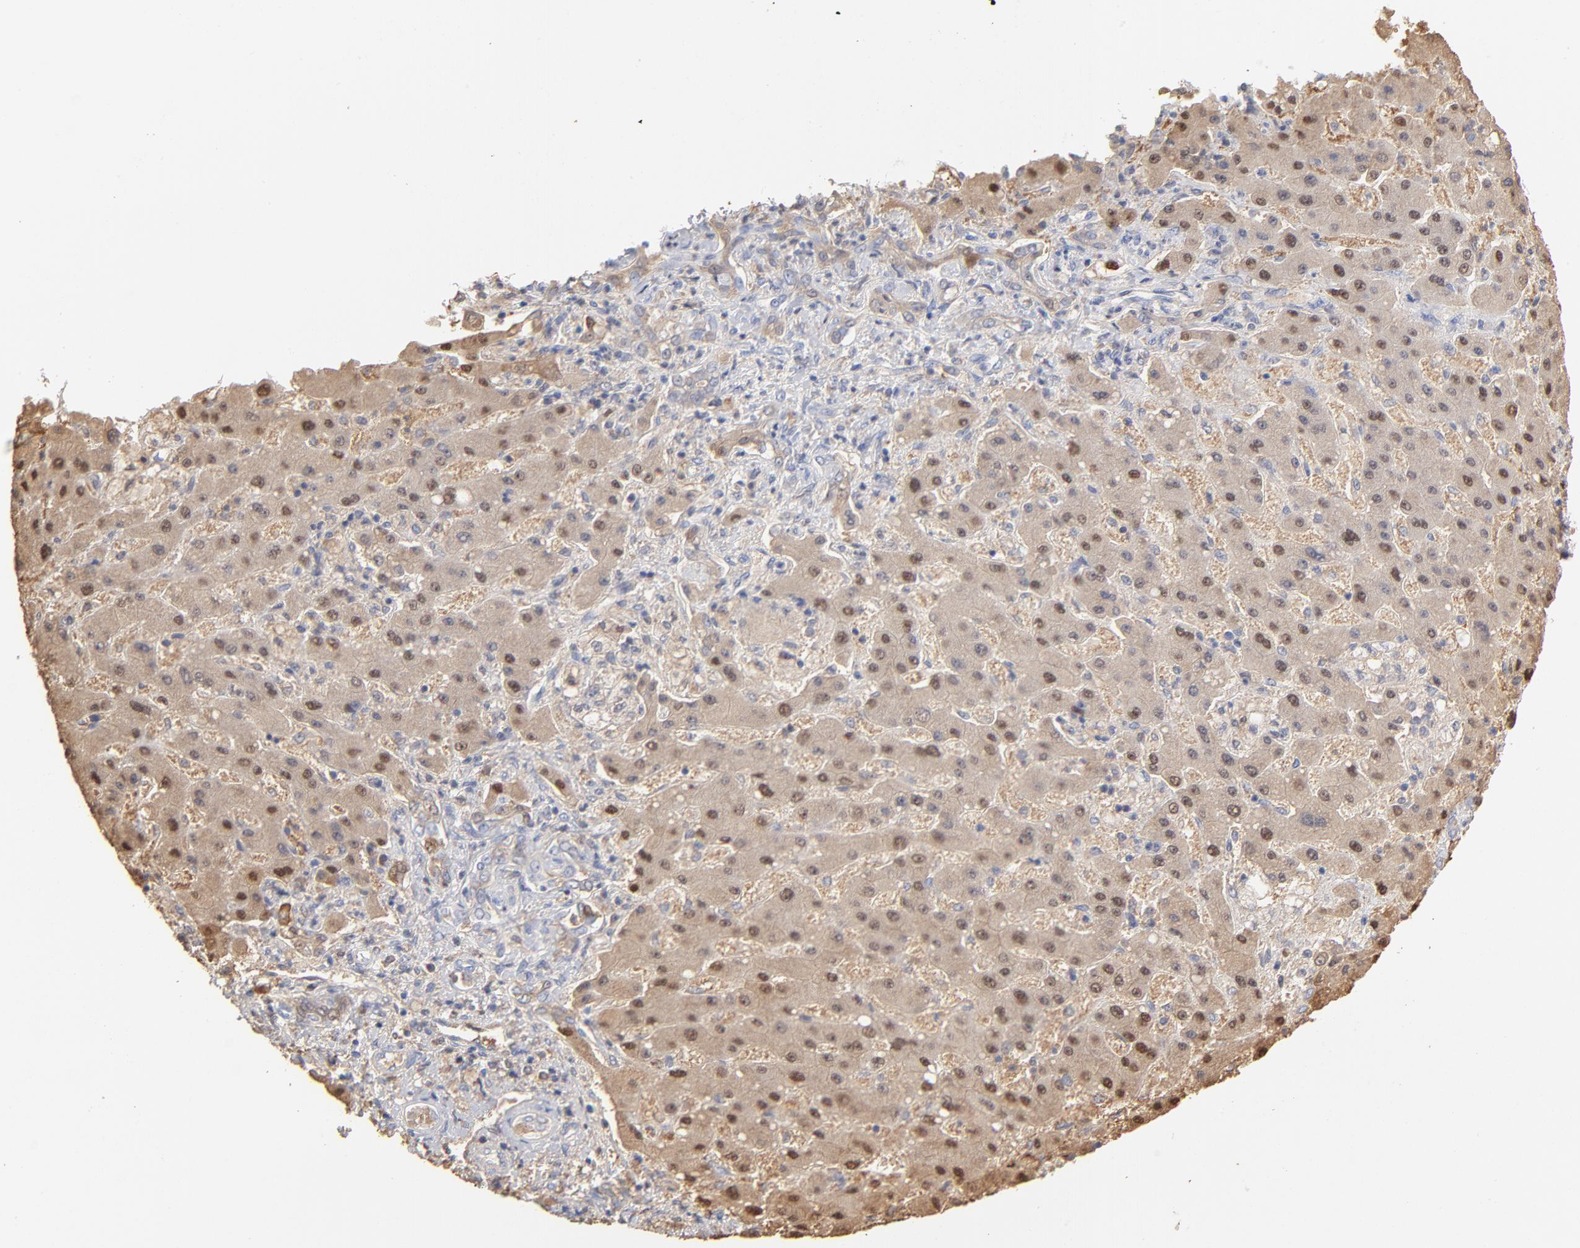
{"staining": {"intensity": "strong", "quantity": ">75%", "location": "cytoplasmic/membranous,nuclear"}, "tissue": "liver cancer", "cell_type": "Tumor cells", "image_type": "cancer", "snomed": [{"axis": "morphology", "description": "Cholangiocarcinoma"}, {"axis": "topography", "description": "Liver"}], "caption": "Immunohistochemistry (IHC) histopathology image of human liver cancer (cholangiocarcinoma) stained for a protein (brown), which demonstrates high levels of strong cytoplasmic/membranous and nuclear expression in approximately >75% of tumor cells.", "gene": "ARG1", "patient": {"sex": "male", "age": 50}}